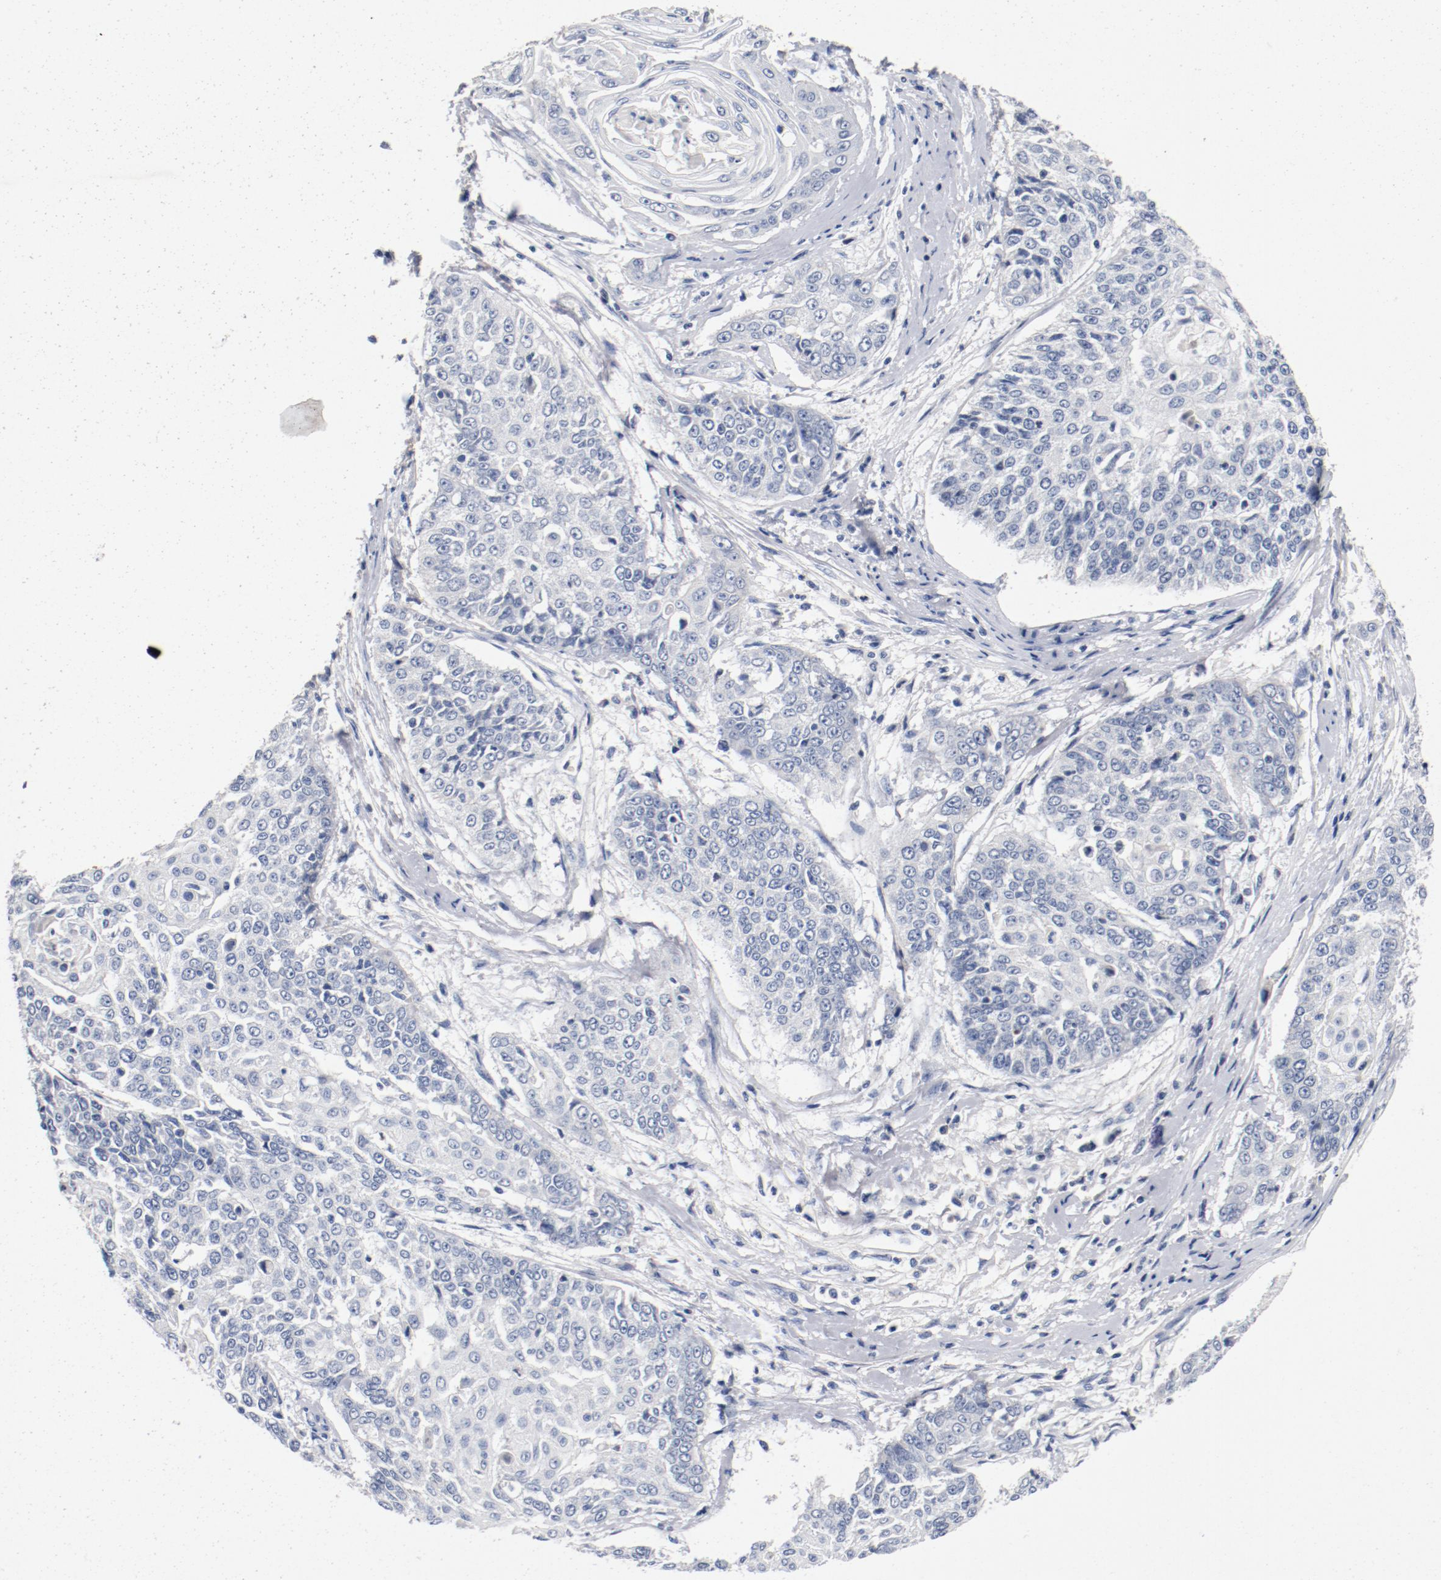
{"staining": {"intensity": "negative", "quantity": "none", "location": "none"}, "tissue": "cervical cancer", "cell_type": "Tumor cells", "image_type": "cancer", "snomed": [{"axis": "morphology", "description": "Squamous cell carcinoma, NOS"}, {"axis": "topography", "description": "Cervix"}], "caption": "Cervical squamous cell carcinoma was stained to show a protein in brown. There is no significant positivity in tumor cells.", "gene": "PIM1", "patient": {"sex": "female", "age": 64}}